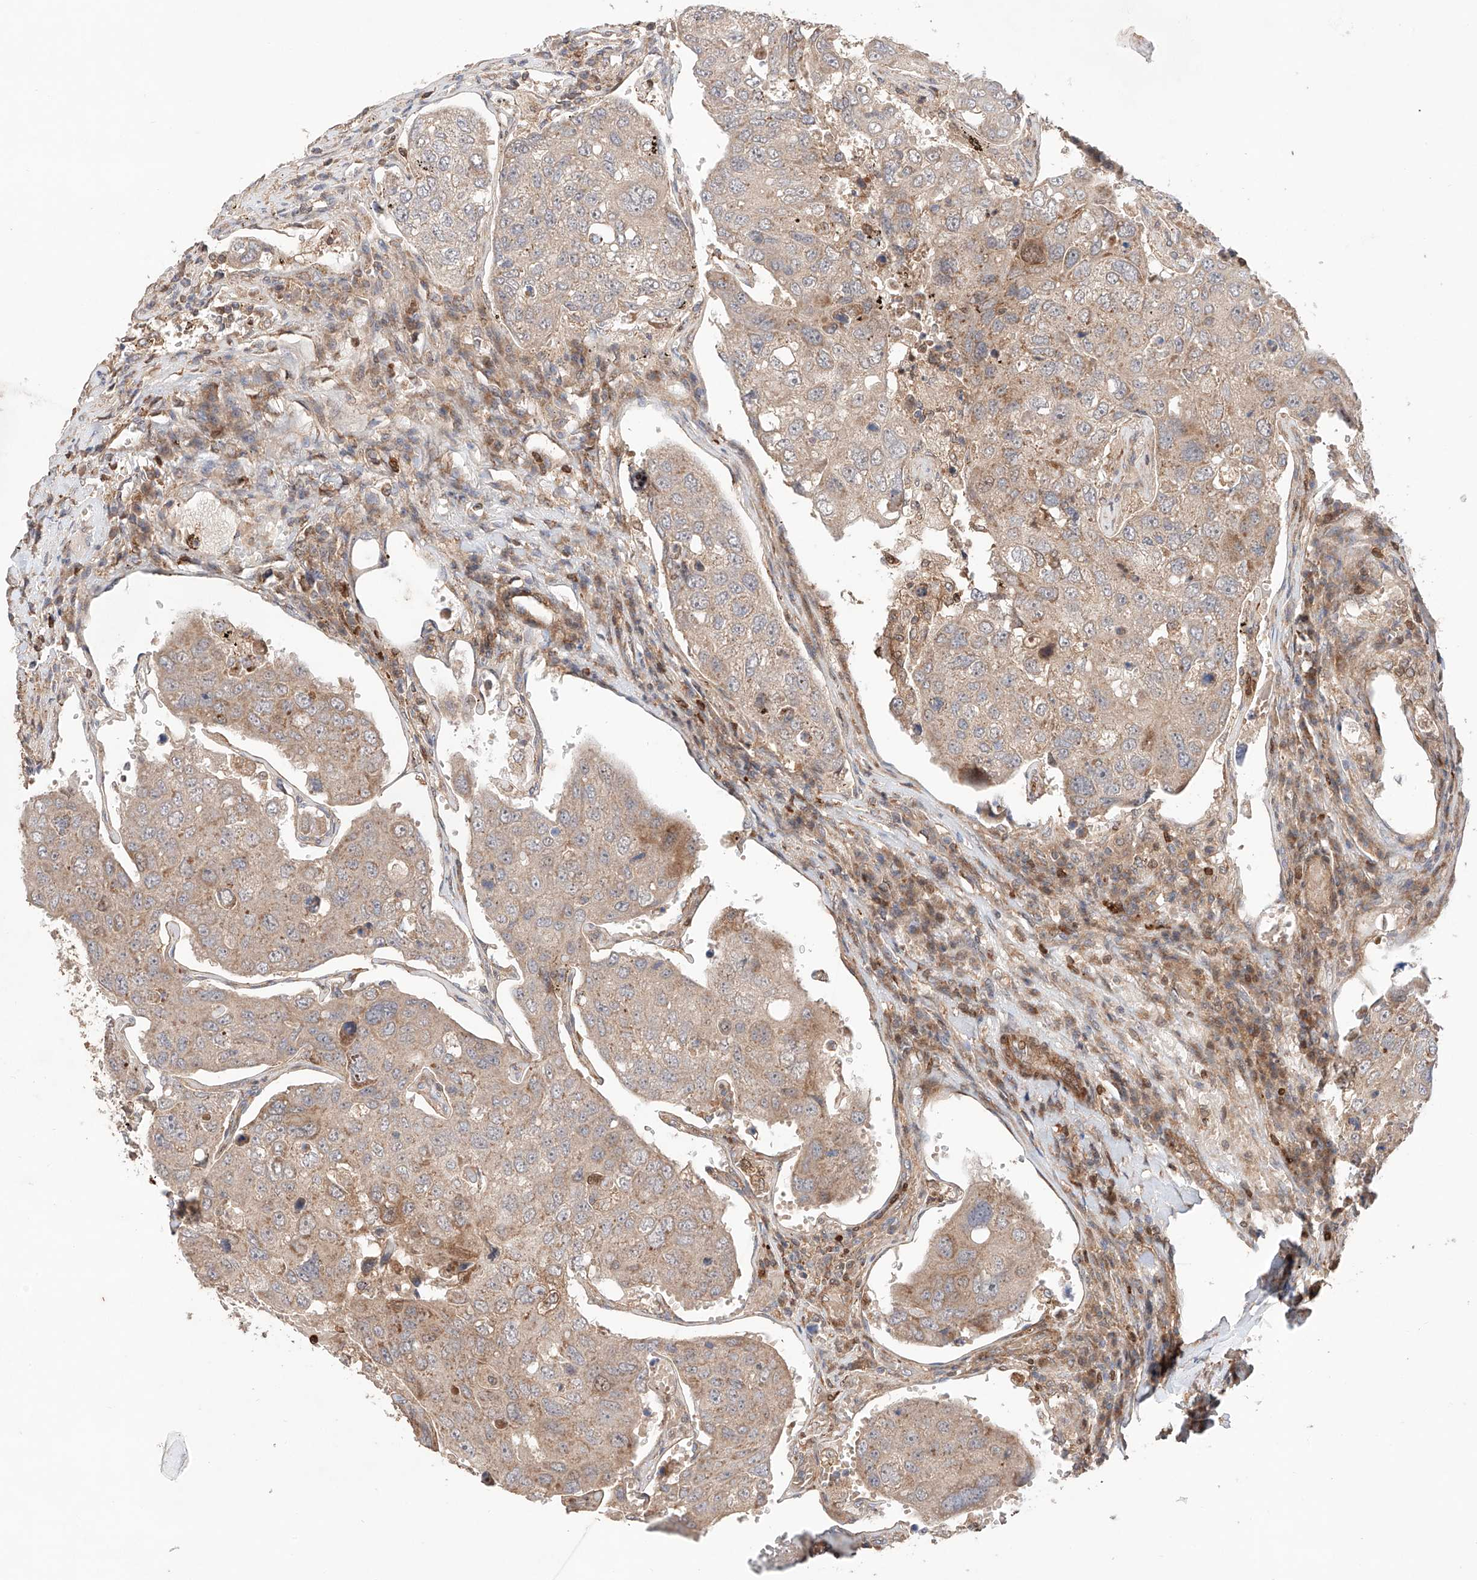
{"staining": {"intensity": "weak", "quantity": ">75%", "location": "cytoplasmic/membranous"}, "tissue": "urothelial cancer", "cell_type": "Tumor cells", "image_type": "cancer", "snomed": [{"axis": "morphology", "description": "Urothelial carcinoma, High grade"}, {"axis": "topography", "description": "Lymph node"}, {"axis": "topography", "description": "Urinary bladder"}], "caption": "Immunohistochemistry micrograph of neoplastic tissue: urothelial carcinoma (high-grade) stained using IHC demonstrates low levels of weak protein expression localized specifically in the cytoplasmic/membranous of tumor cells, appearing as a cytoplasmic/membranous brown color.", "gene": "IGSF22", "patient": {"sex": "male", "age": 51}}